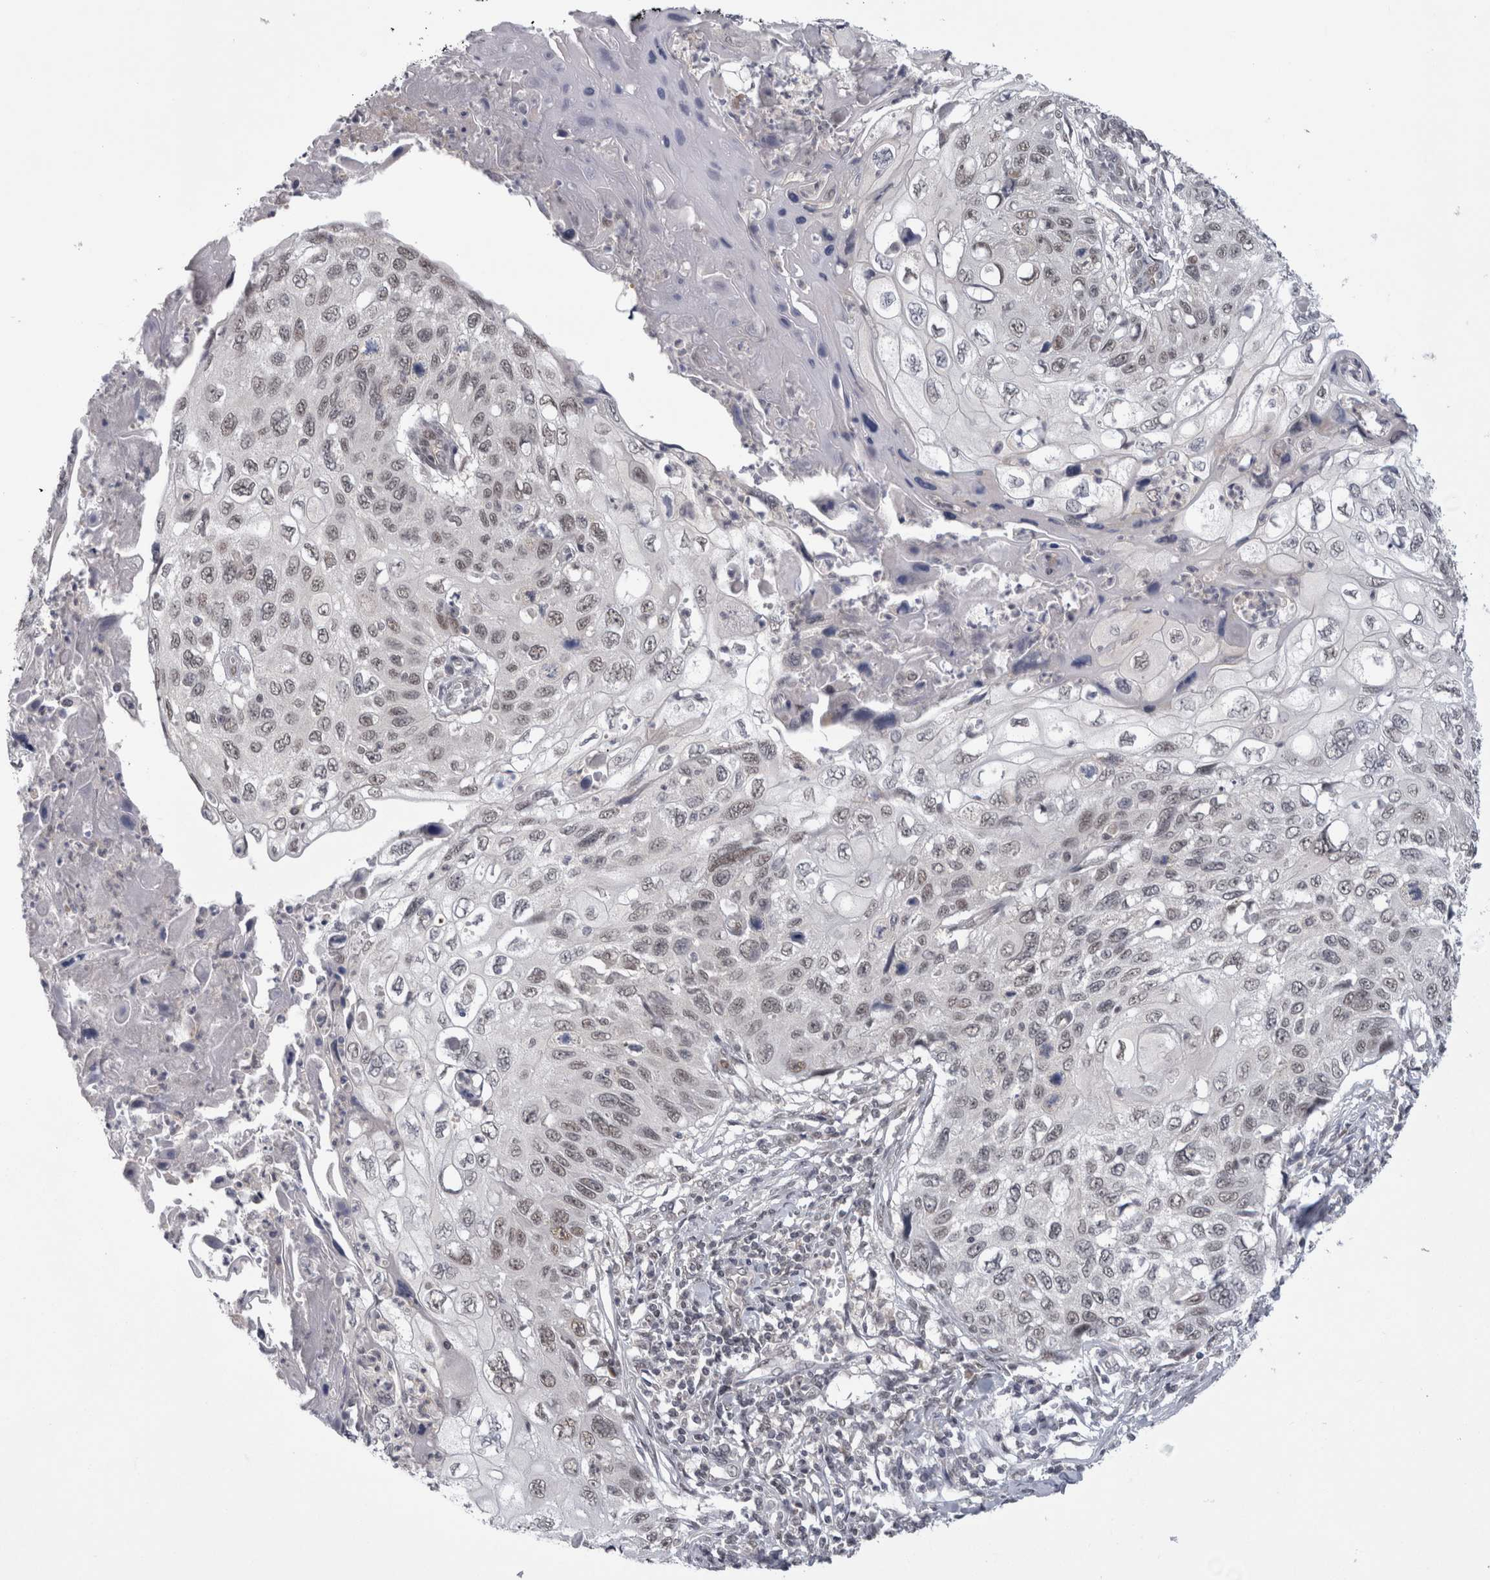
{"staining": {"intensity": "weak", "quantity": ">75%", "location": "nuclear"}, "tissue": "cervical cancer", "cell_type": "Tumor cells", "image_type": "cancer", "snomed": [{"axis": "morphology", "description": "Squamous cell carcinoma, NOS"}, {"axis": "topography", "description": "Cervix"}], "caption": "An immunohistochemistry micrograph of tumor tissue is shown. Protein staining in brown labels weak nuclear positivity in cervical squamous cell carcinoma within tumor cells.", "gene": "PSMB2", "patient": {"sex": "female", "age": 70}}